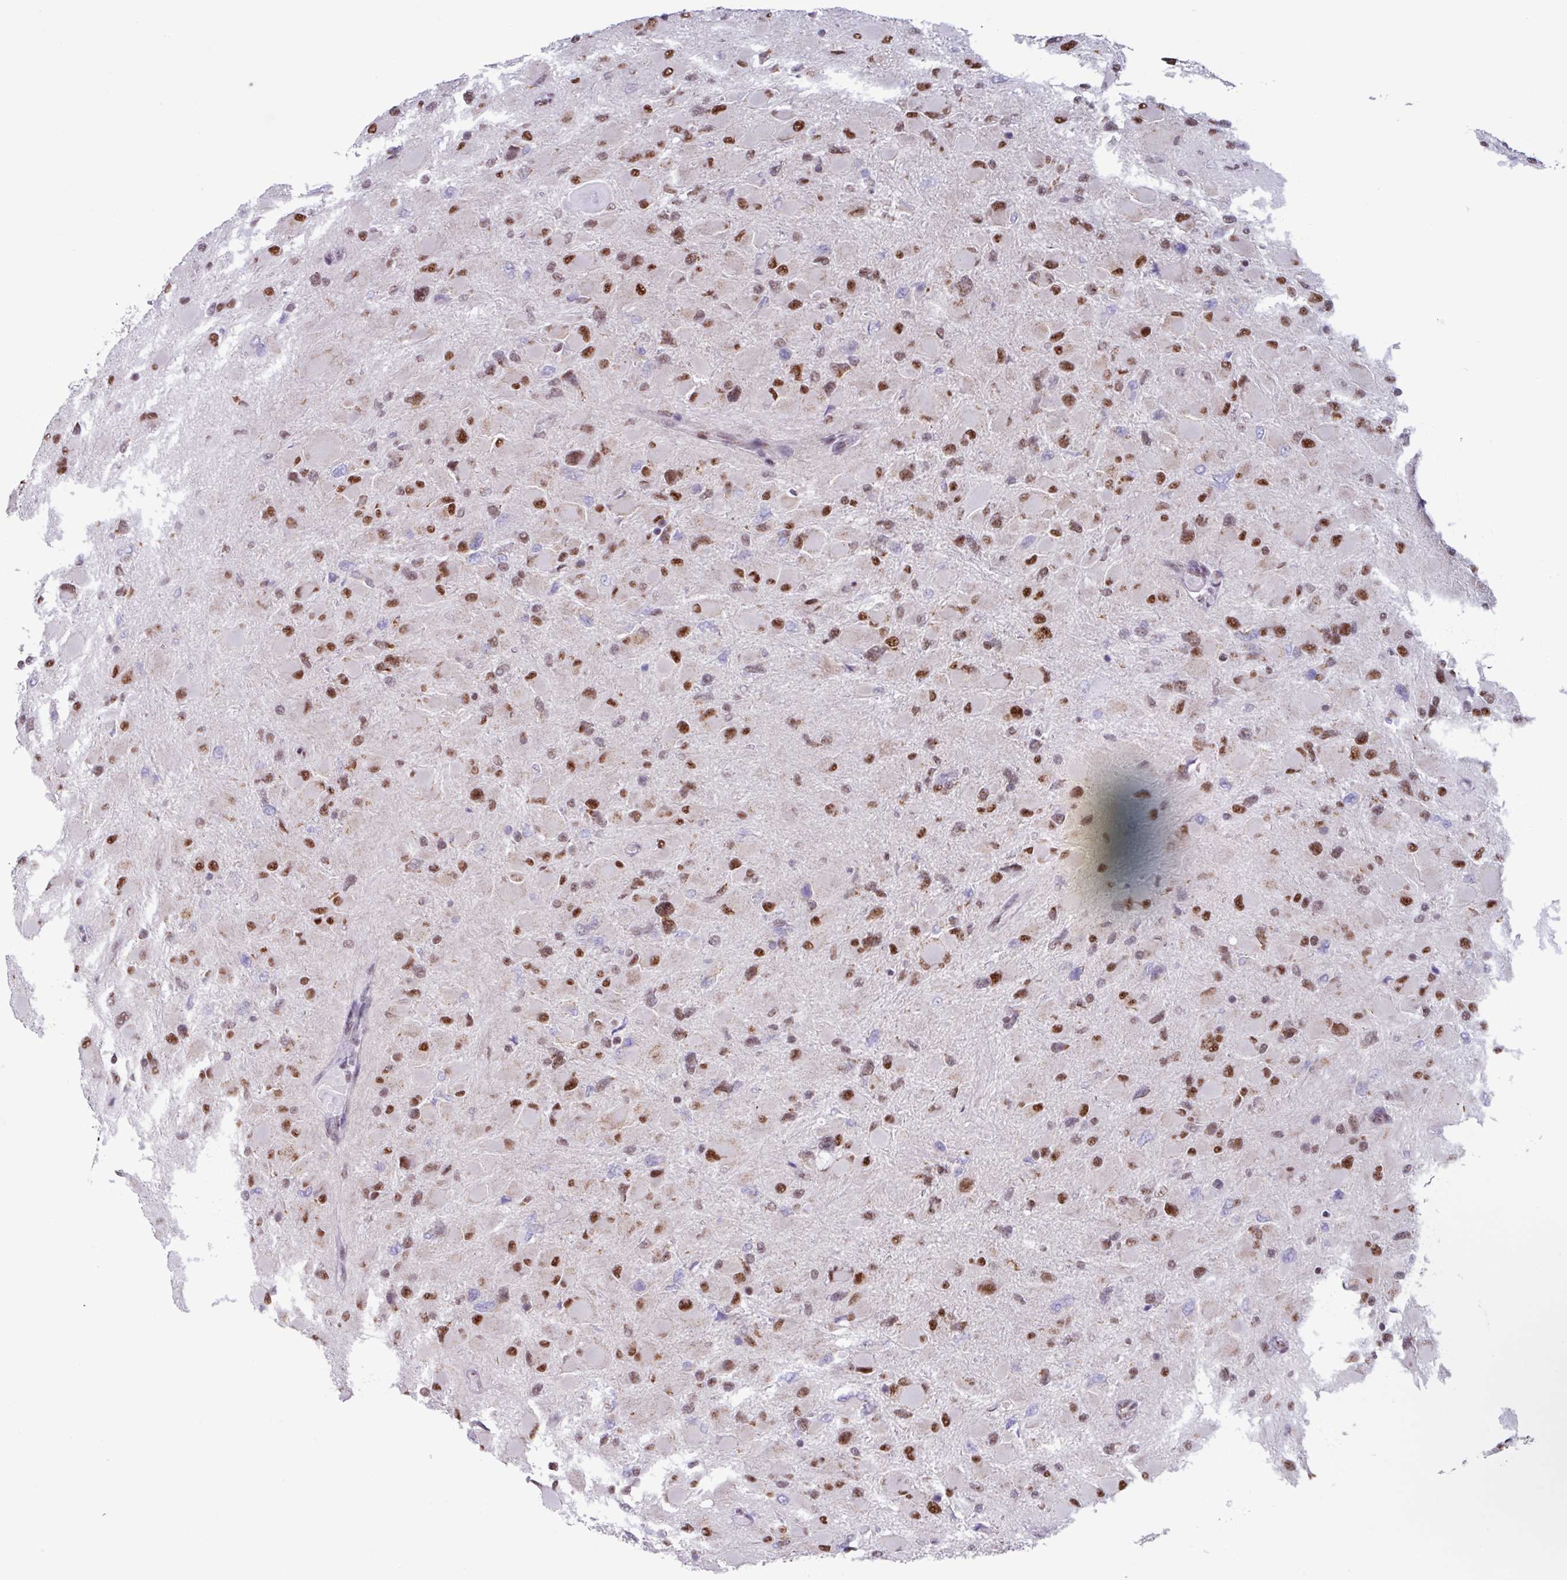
{"staining": {"intensity": "moderate", "quantity": "25%-75%", "location": "nuclear"}, "tissue": "glioma", "cell_type": "Tumor cells", "image_type": "cancer", "snomed": [{"axis": "morphology", "description": "Glioma, malignant, High grade"}, {"axis": "topography", "description": "Cerebral cortex"}], "caption": "Malignant glioma (high-grade) stained for a protein (brown) exhibits moderate nuclear positive positivity in approximately 25%-75% of tumor cells.", "gene": "PUF60", "patient": {"sex": "female", "age": 36}}